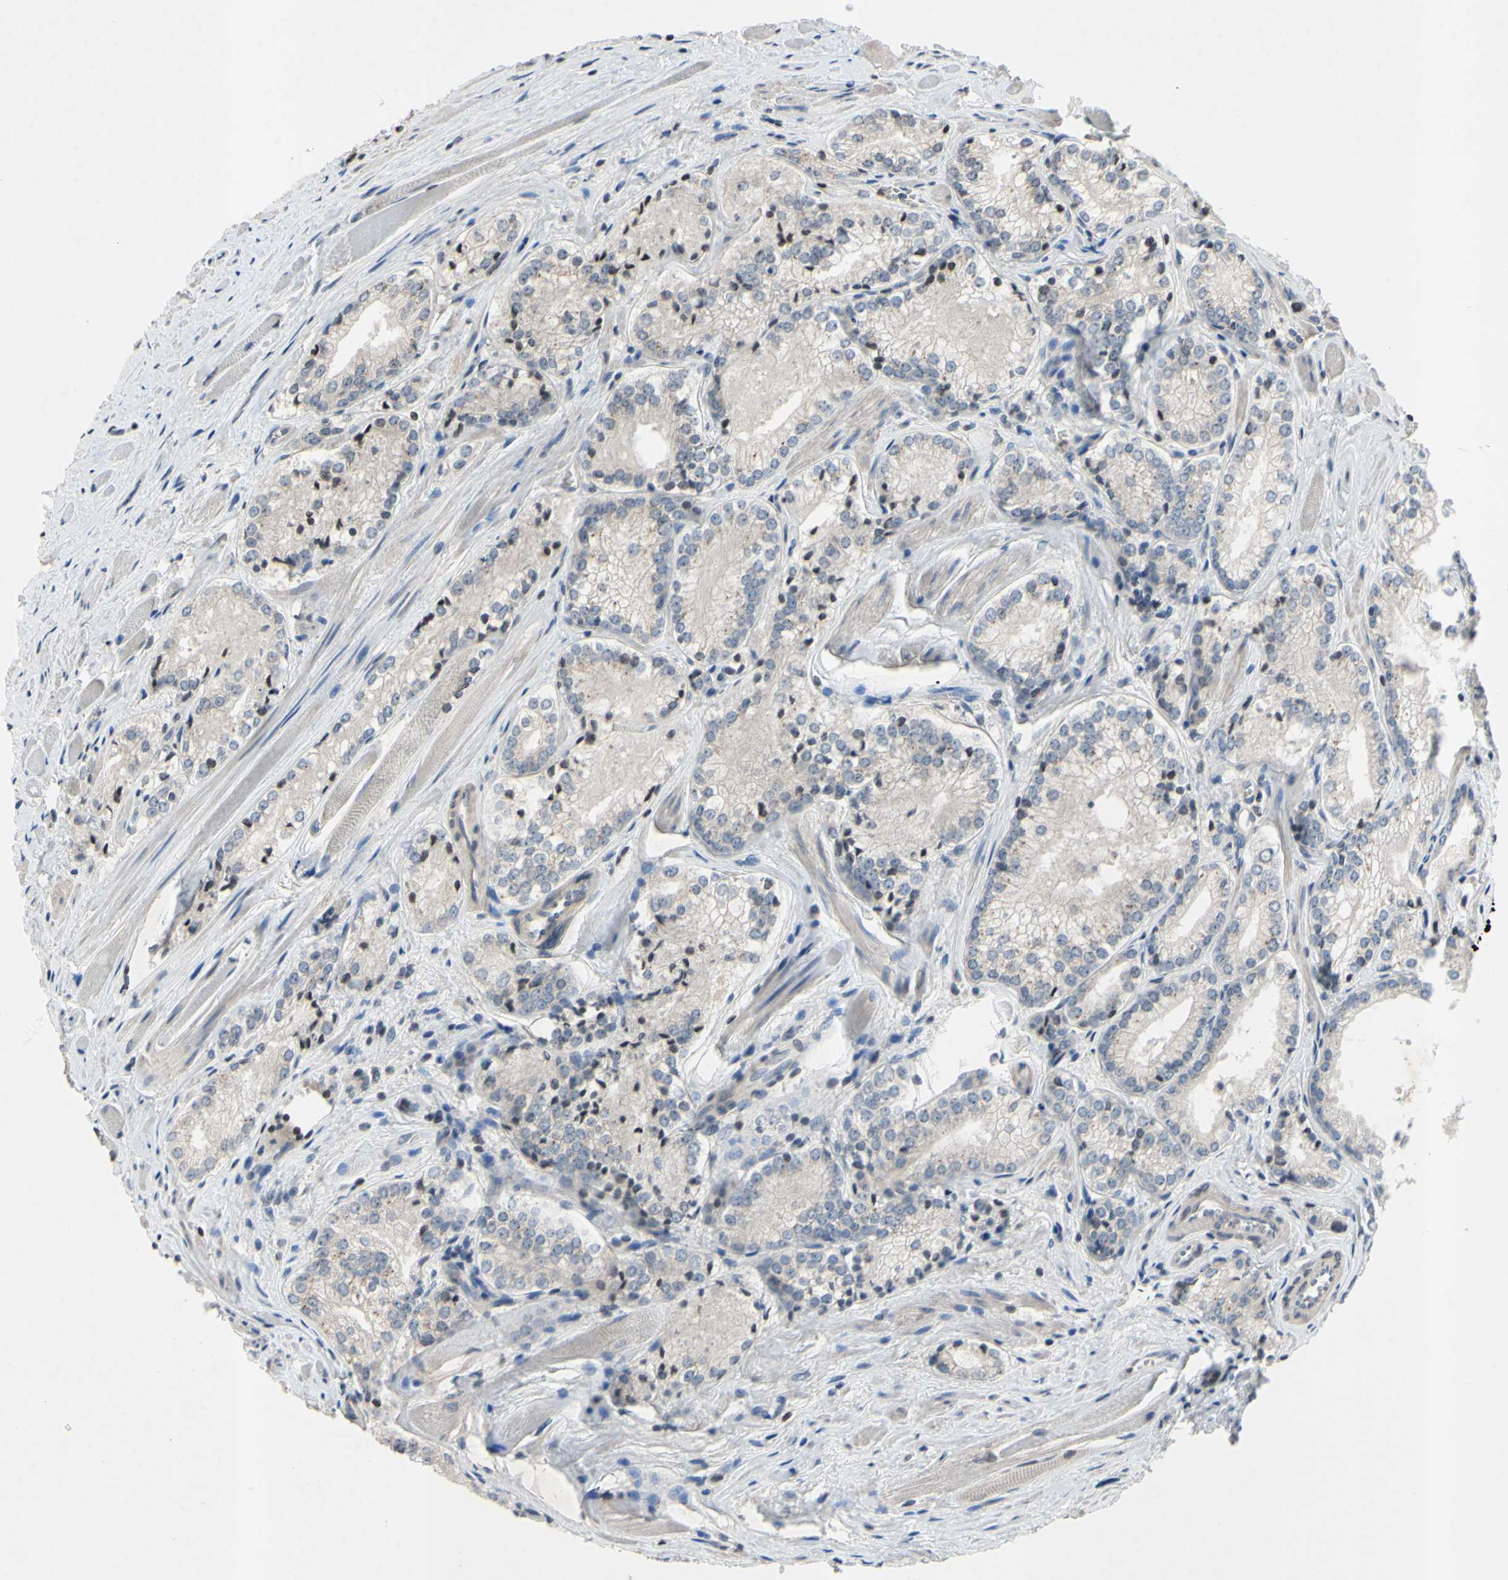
{"staining": {"intensity": "weak", "quantity": "<25%", "location": "nuclear"}, "tissue": "prostate cancer", "cell_type": "Tumor cells", "image_type": "cancer", "snomed": [{"axis": "morphology", "description": "Adenocarcinoma, Low grade"}, {"axis": "topography", "description": "Prostate"}], "caption": "Protein analysis of adenocarcinoma (low-grade) (prostate) demonstrates no significant expression in tumor cells. Nuclei are stained in blue.", "gene": "ARG1", "patient": {"sex": "male", "age": 60}}